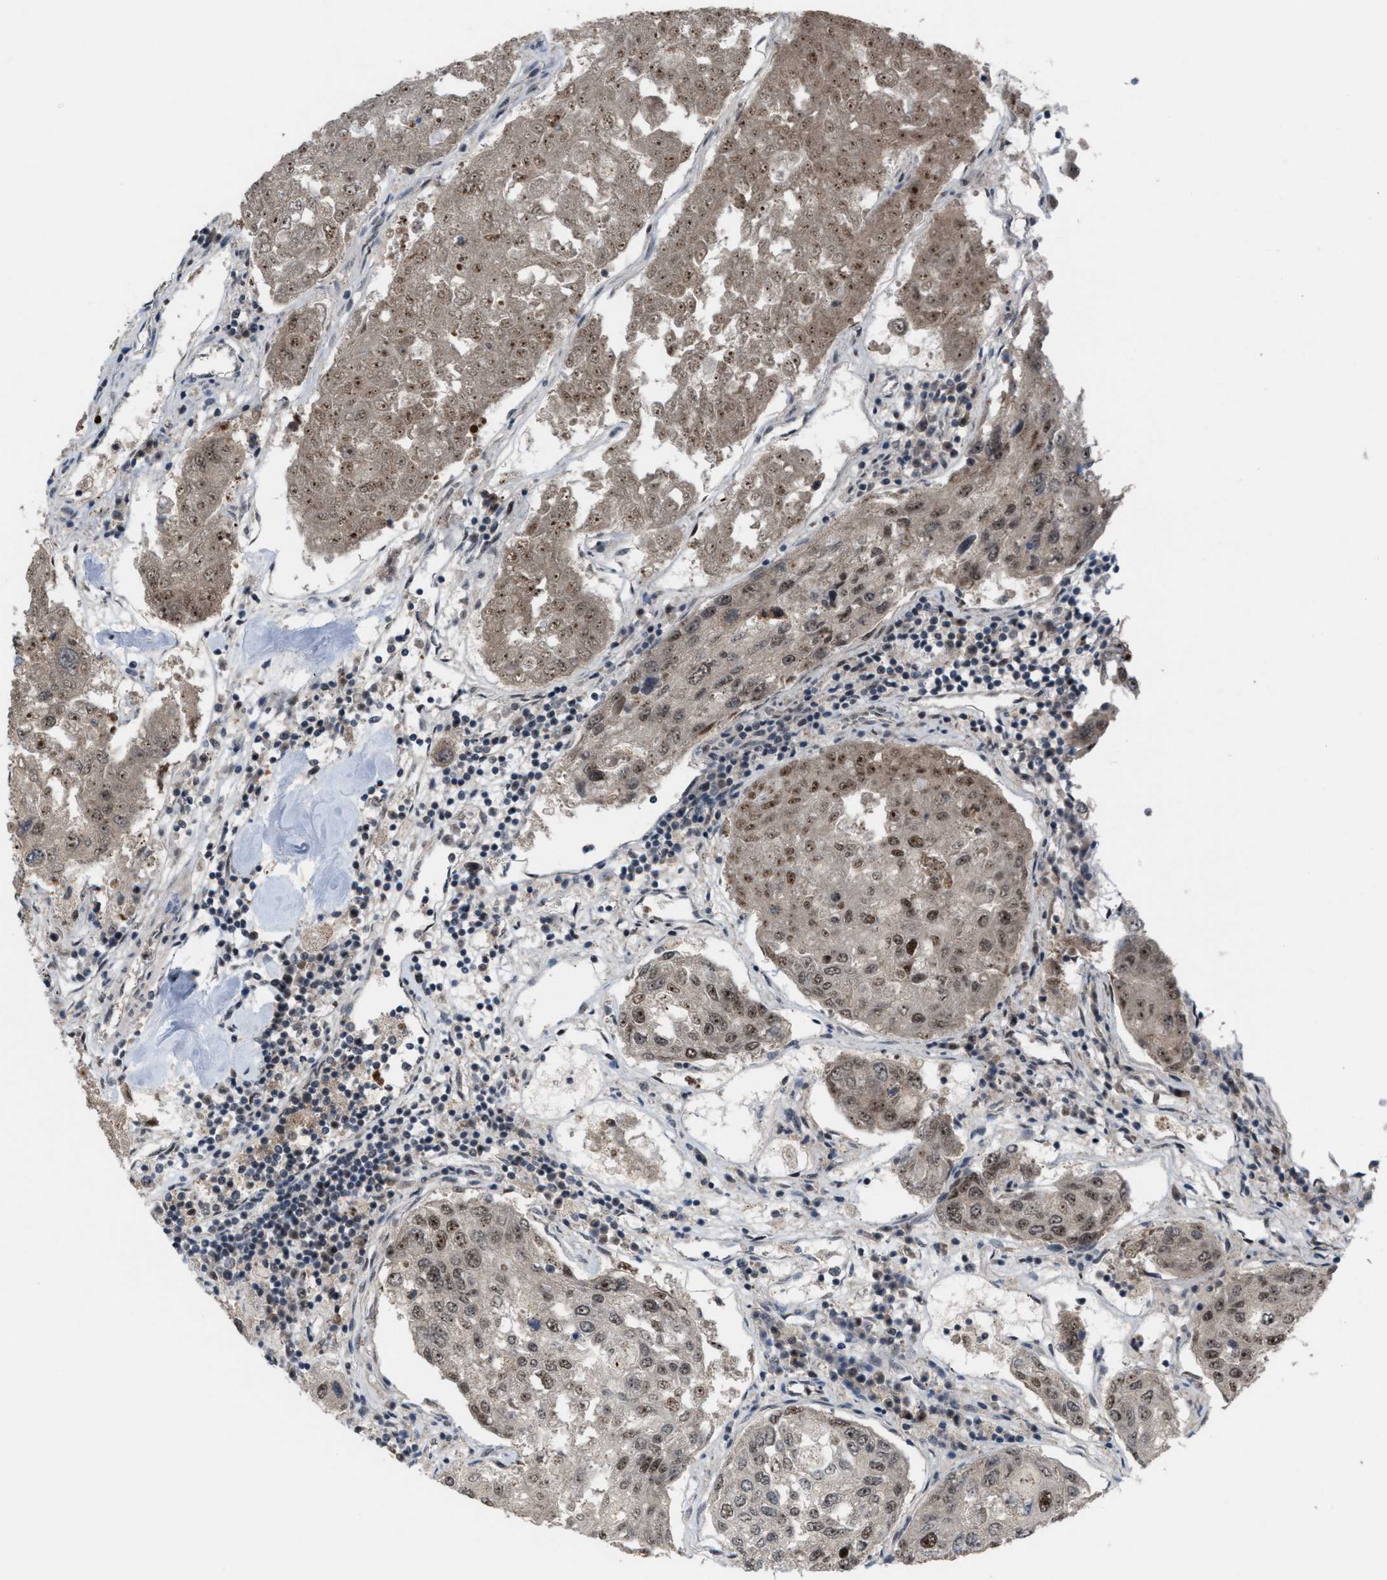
{"staining": {"intensity": "moderate", "quantity": ">75%", "location": "cytoplasmic/membranous,nuclear"}, "tissue": "urothelial cancer", "cell_type": "Tumor cells", "image_type": "cancer", "snomed": [{"axis": "morphology", "description": "Urothelial carcinoma, High grade"}, {"axis": "topography", "description": "Lymph node"}, {"axis": "topography", "description": "Urinary bladder"}], "caption": "Immunohistochemical staining of urothelial cancer reveals moderate cytoplasmic/membranous and nuclear protein expression in about >75% of tumor cells. (IHC, brightfield microscopy, high magnification).", "gene": "PRPF4", "patient": {"sex": "male", "age": 51}}